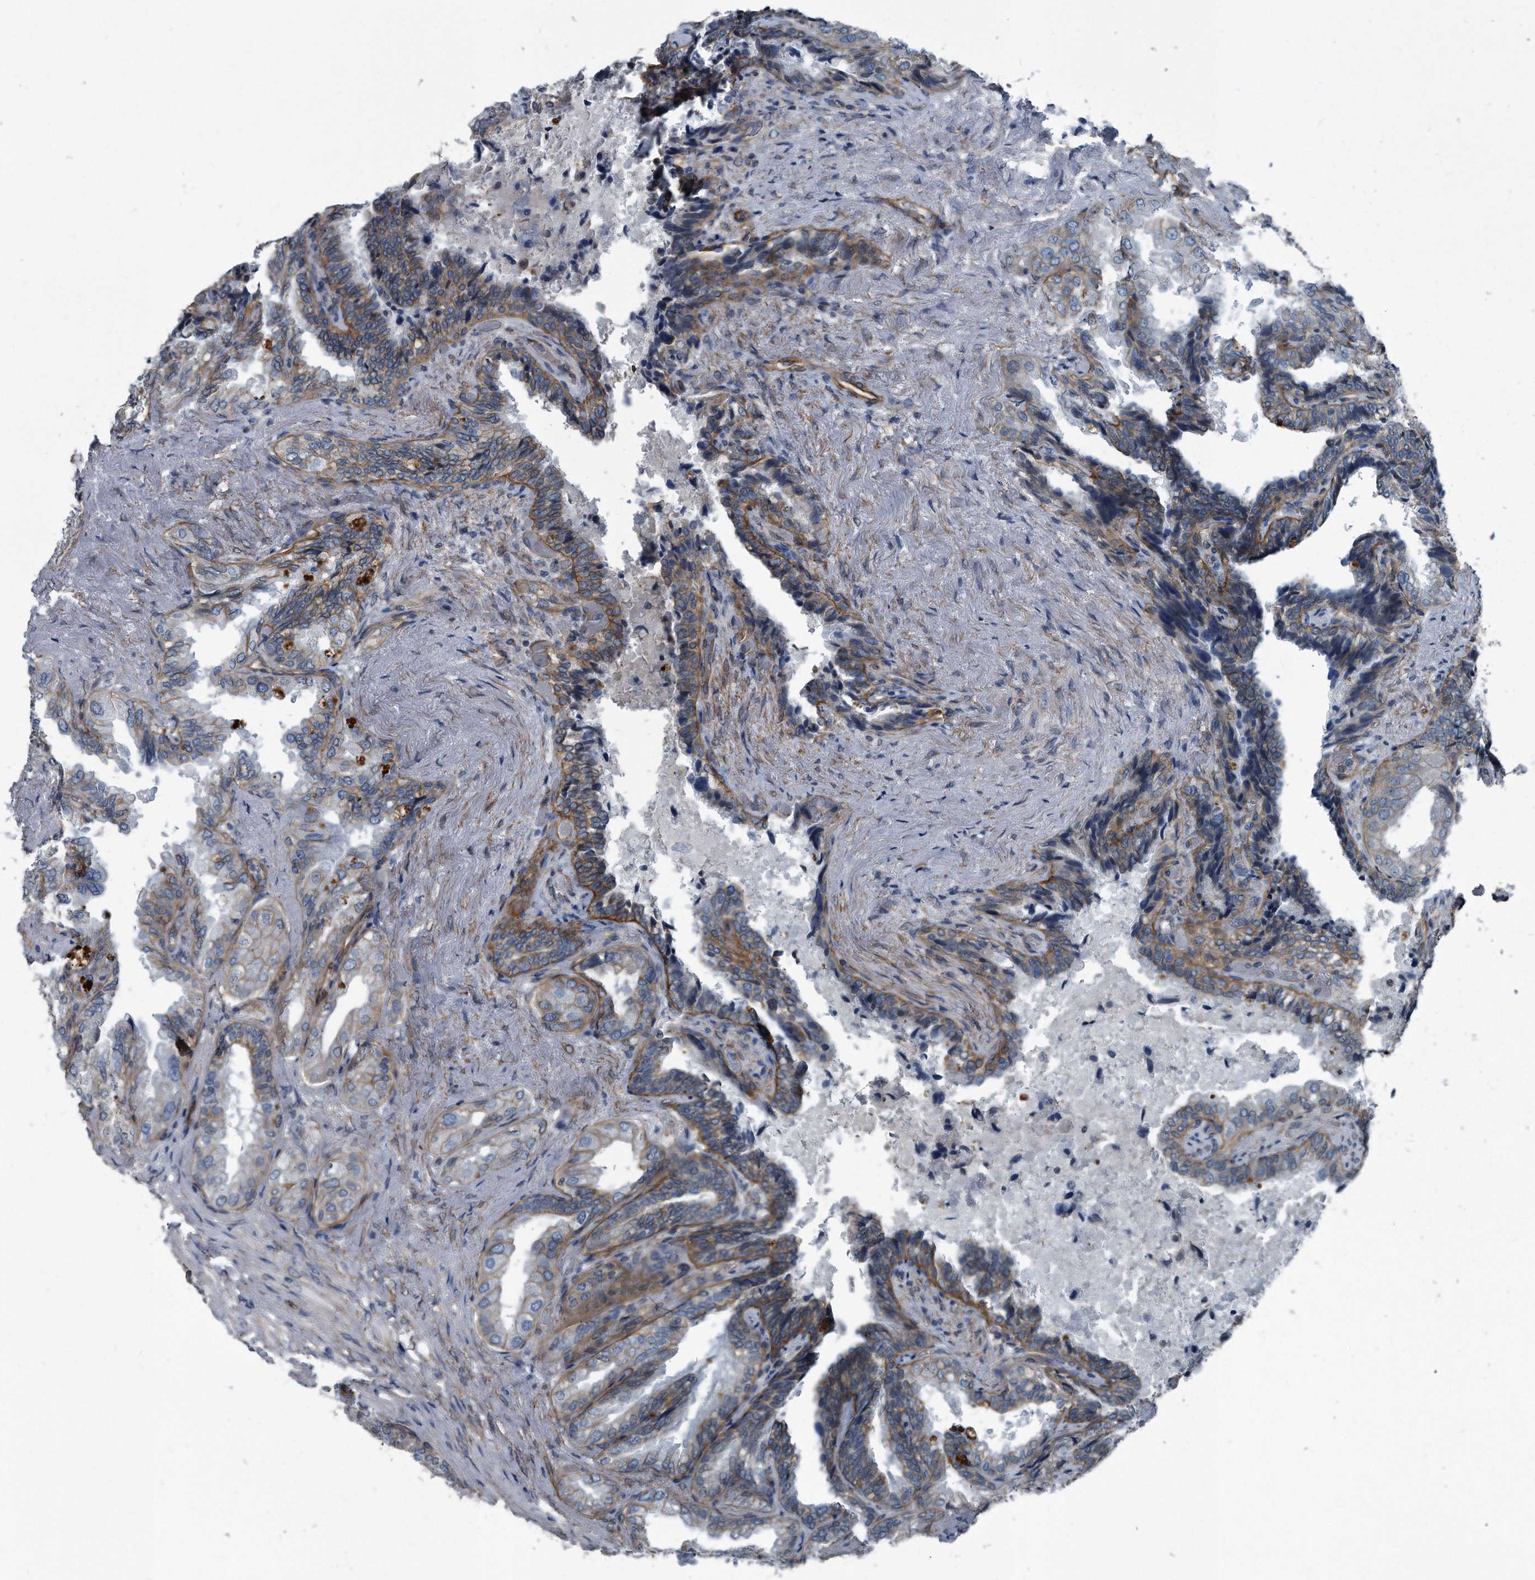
{"staining": {"intensity": "moderate", "quantity": "25%-75%", "location": "cytoplasmic/membranous"}, "tissue": "seminal vesicle", "cell_type": "Glandular cells", "image_type": "normal", "snomed": [{"axis": "morphology", "description": "Normal tissue, NOS"}, {"axis": "topography", "description": "Seminal veicle"}, {"axis": "topography", "description": "Peripheral nerve tissue"}], "caption": "DAB (3,3'-diaminobenzidine) immunohistochemical staining of unremarkable human seminal vesicle demonstrates moderate cytoplasmic/membranous protein staining in approximately 25%-75% of glandular cells. Using DAB (brown) and hematoxylin (blue) stains, captured at high magnification using brightfield microscopy.", "gene": "PLEC", "patient": {"sex": "male", "age": 63}}